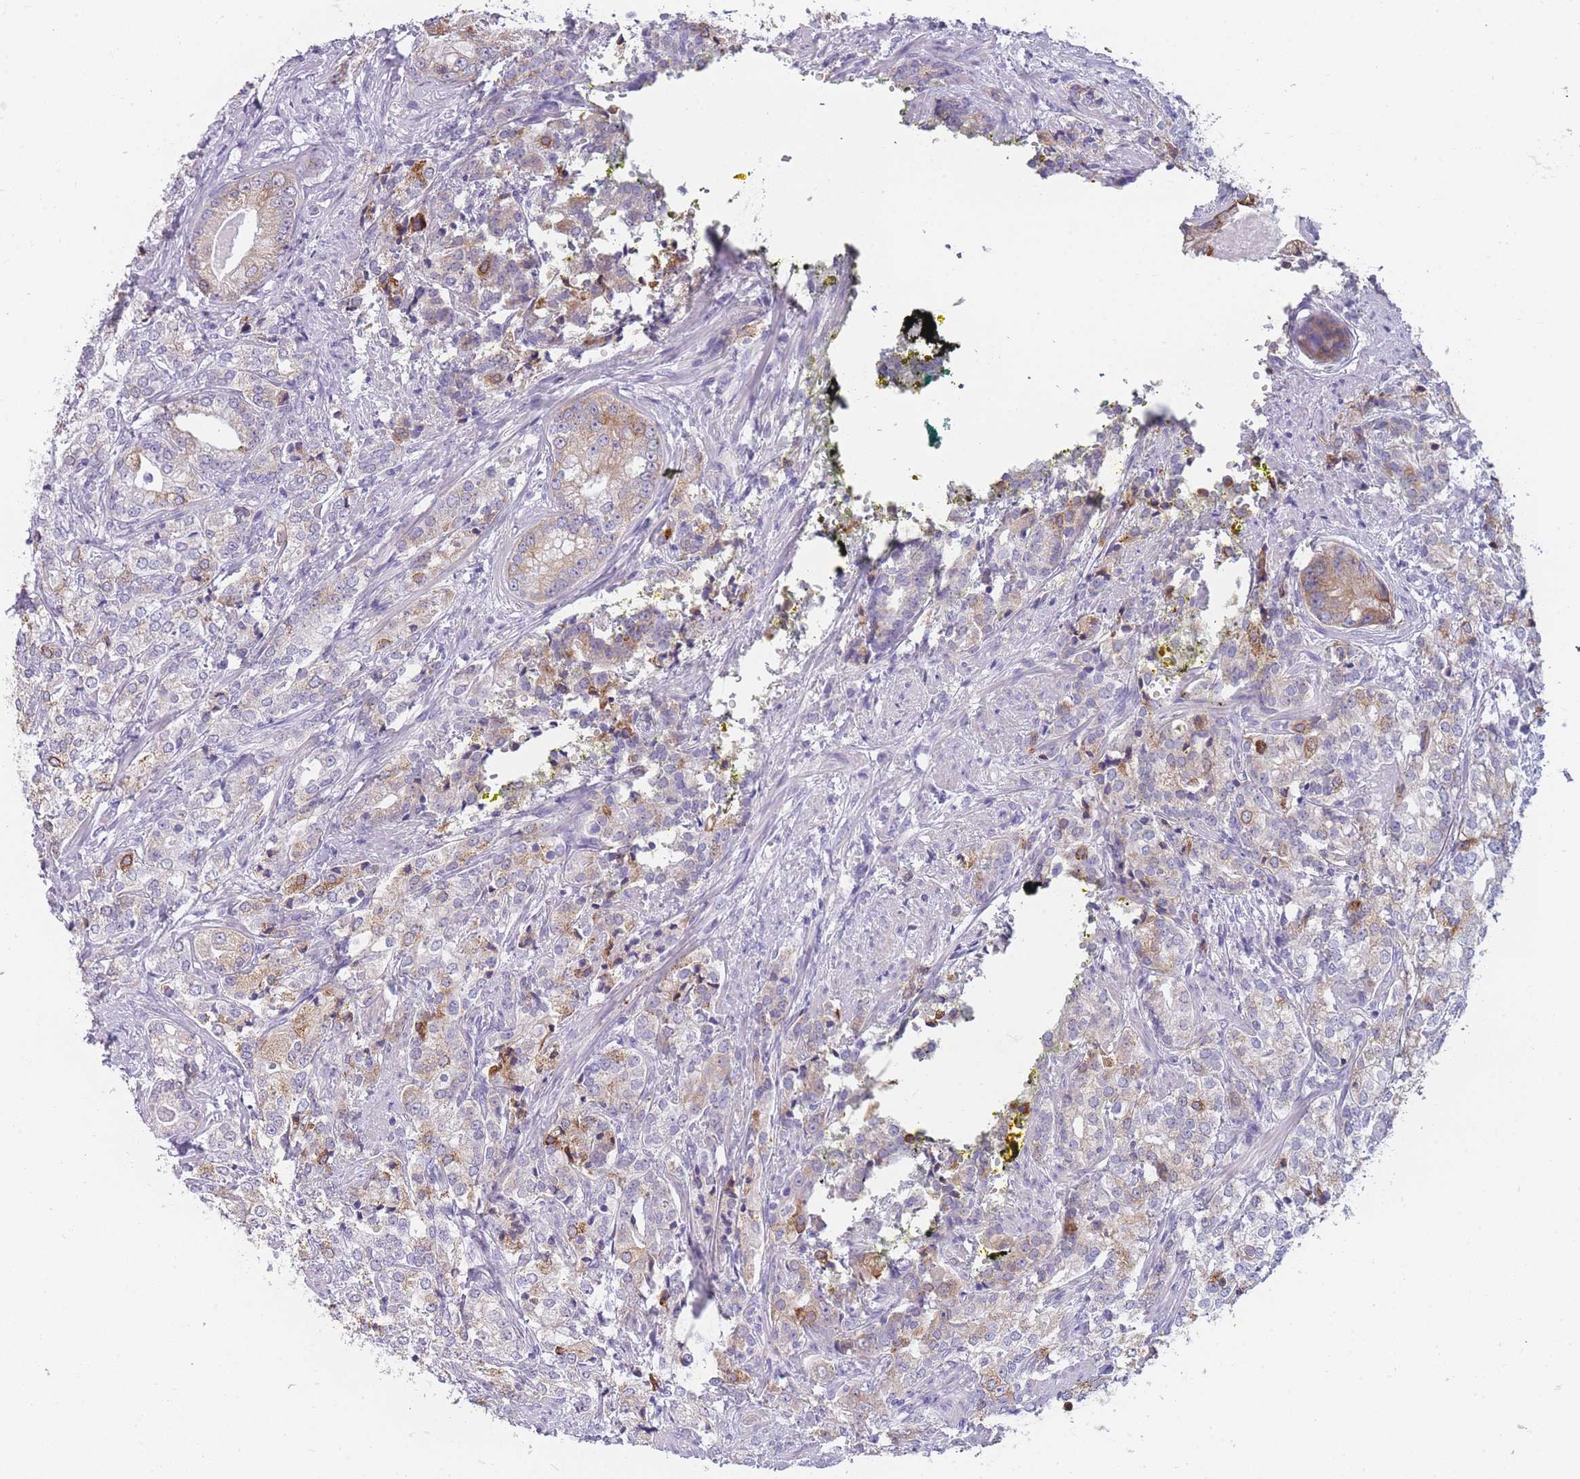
{"staining": {"intensity": "weak", "quantity": "25%-75%", "location": "cytoplasmic/membranous"}, "tissue": "prostate cancer", "cell_type": "Tumor cells", "image_type": "cancer", "snomed": [{"axis": "morphology", "description": "Adenocarcinoma, High grade"}, {"axis": "topography", "description": "Prostate"}], "caption": "Prostate adenocarcinoma (high-grade) was stained to show a protein in brown. There is low levels of weak cytoplasmic/membranous positivity in approximately 25%-75% of tumor cells. The protein is stained brown, and the nuclei are stained in blue (DAB IHC with brightfield microscopy, high magnification).", "gene": "ZNF627", "patient": {"sex": "male", "age": 69}}